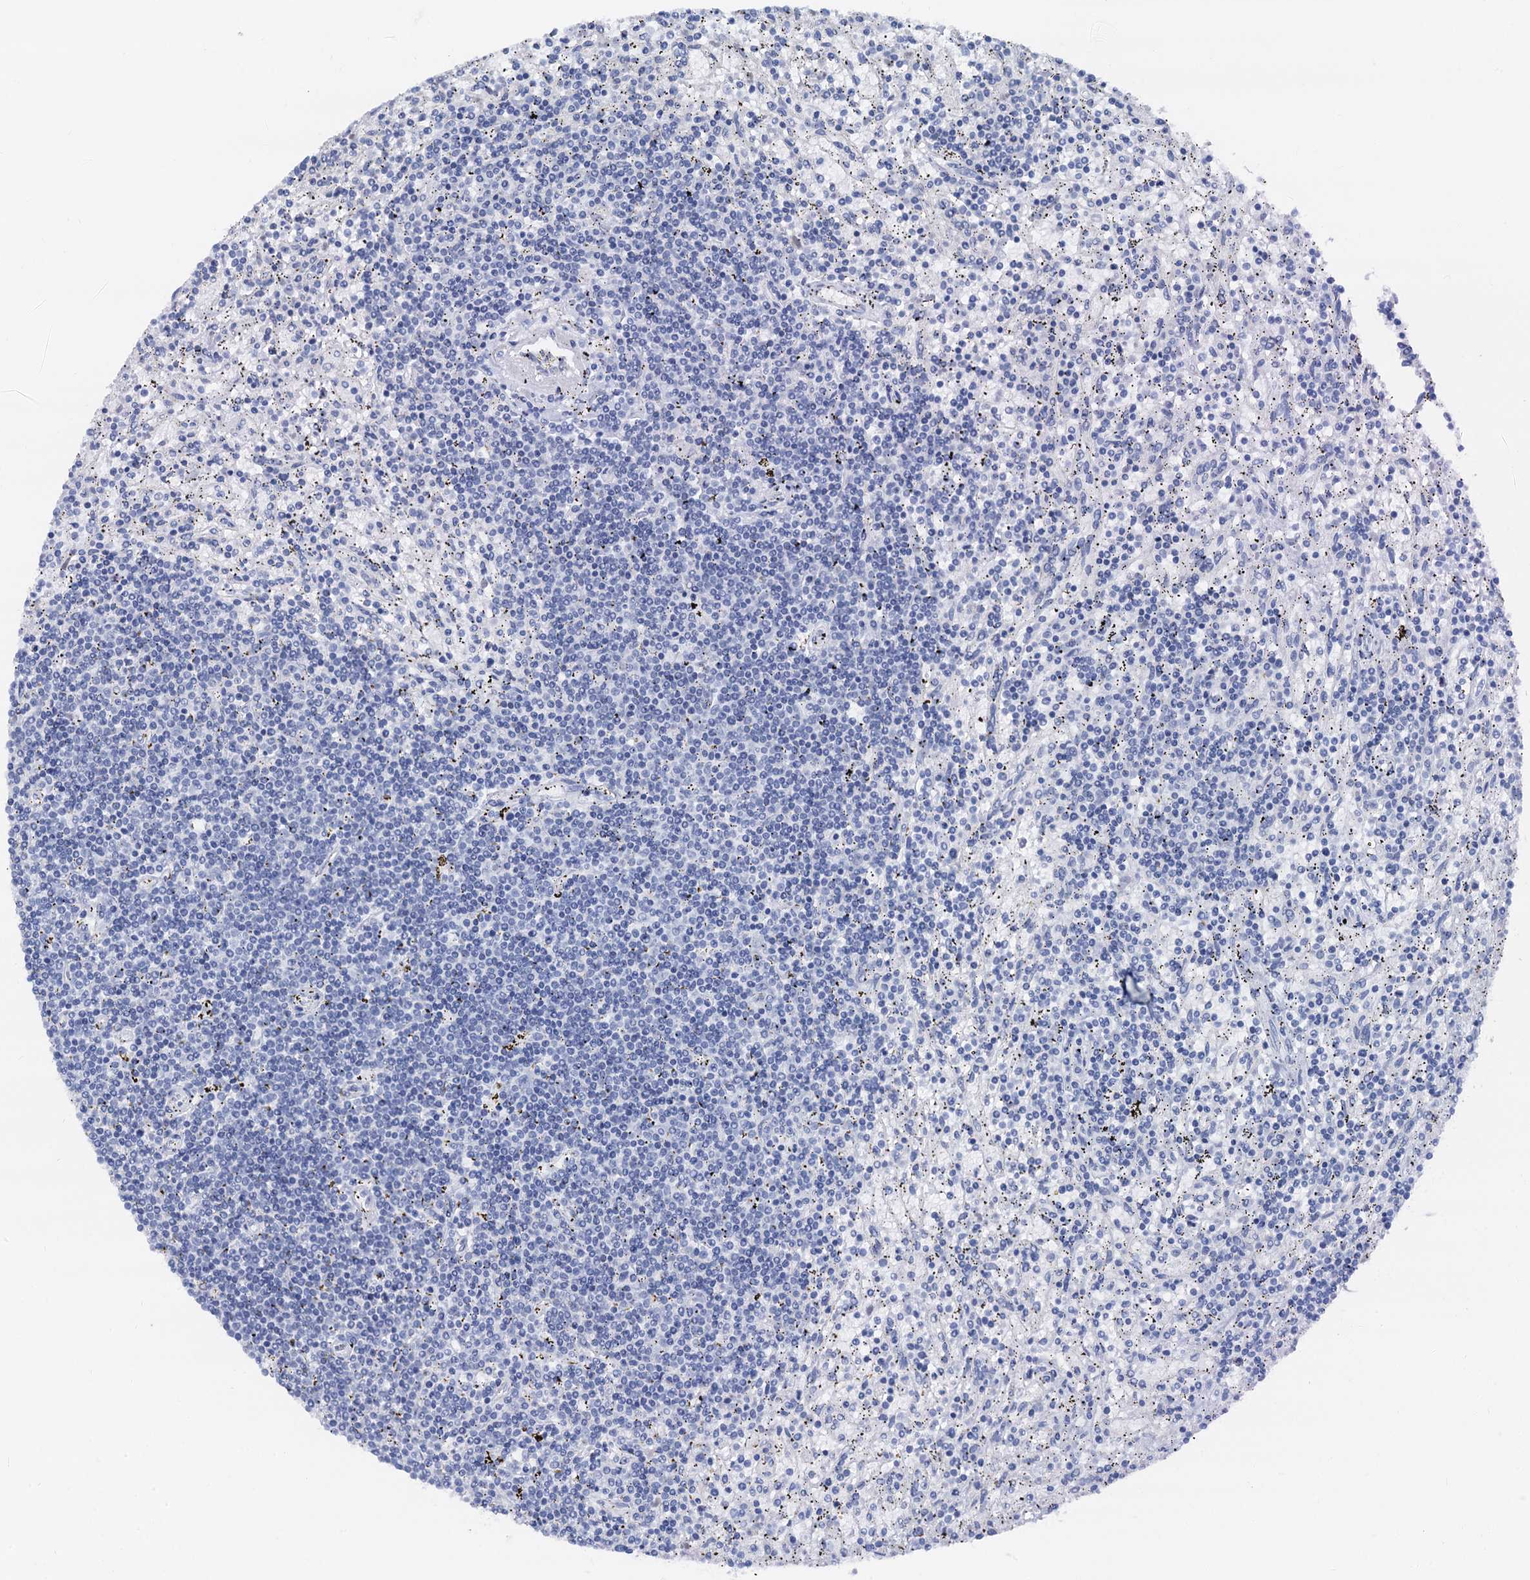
{"staining": {"intensity": "negative", "quantity": "none", "location": "none"}, "tissue": "lymphoma", "cell_type": "Tumor cells", "image_type": "cancer", "snomed": [{"axis": "morphology", "description": "Malignant lymphoma, non-Hodgkin's type, Low grade"}, {"axis": "topography", "description": "Spleen"}], "caption": "Tumor cells show no significant positivity in low-grade malignant lymphoma, non-Hodgkin's type.", "gene": "RBP3", "patient": {"sex": "male", "age": 76}}